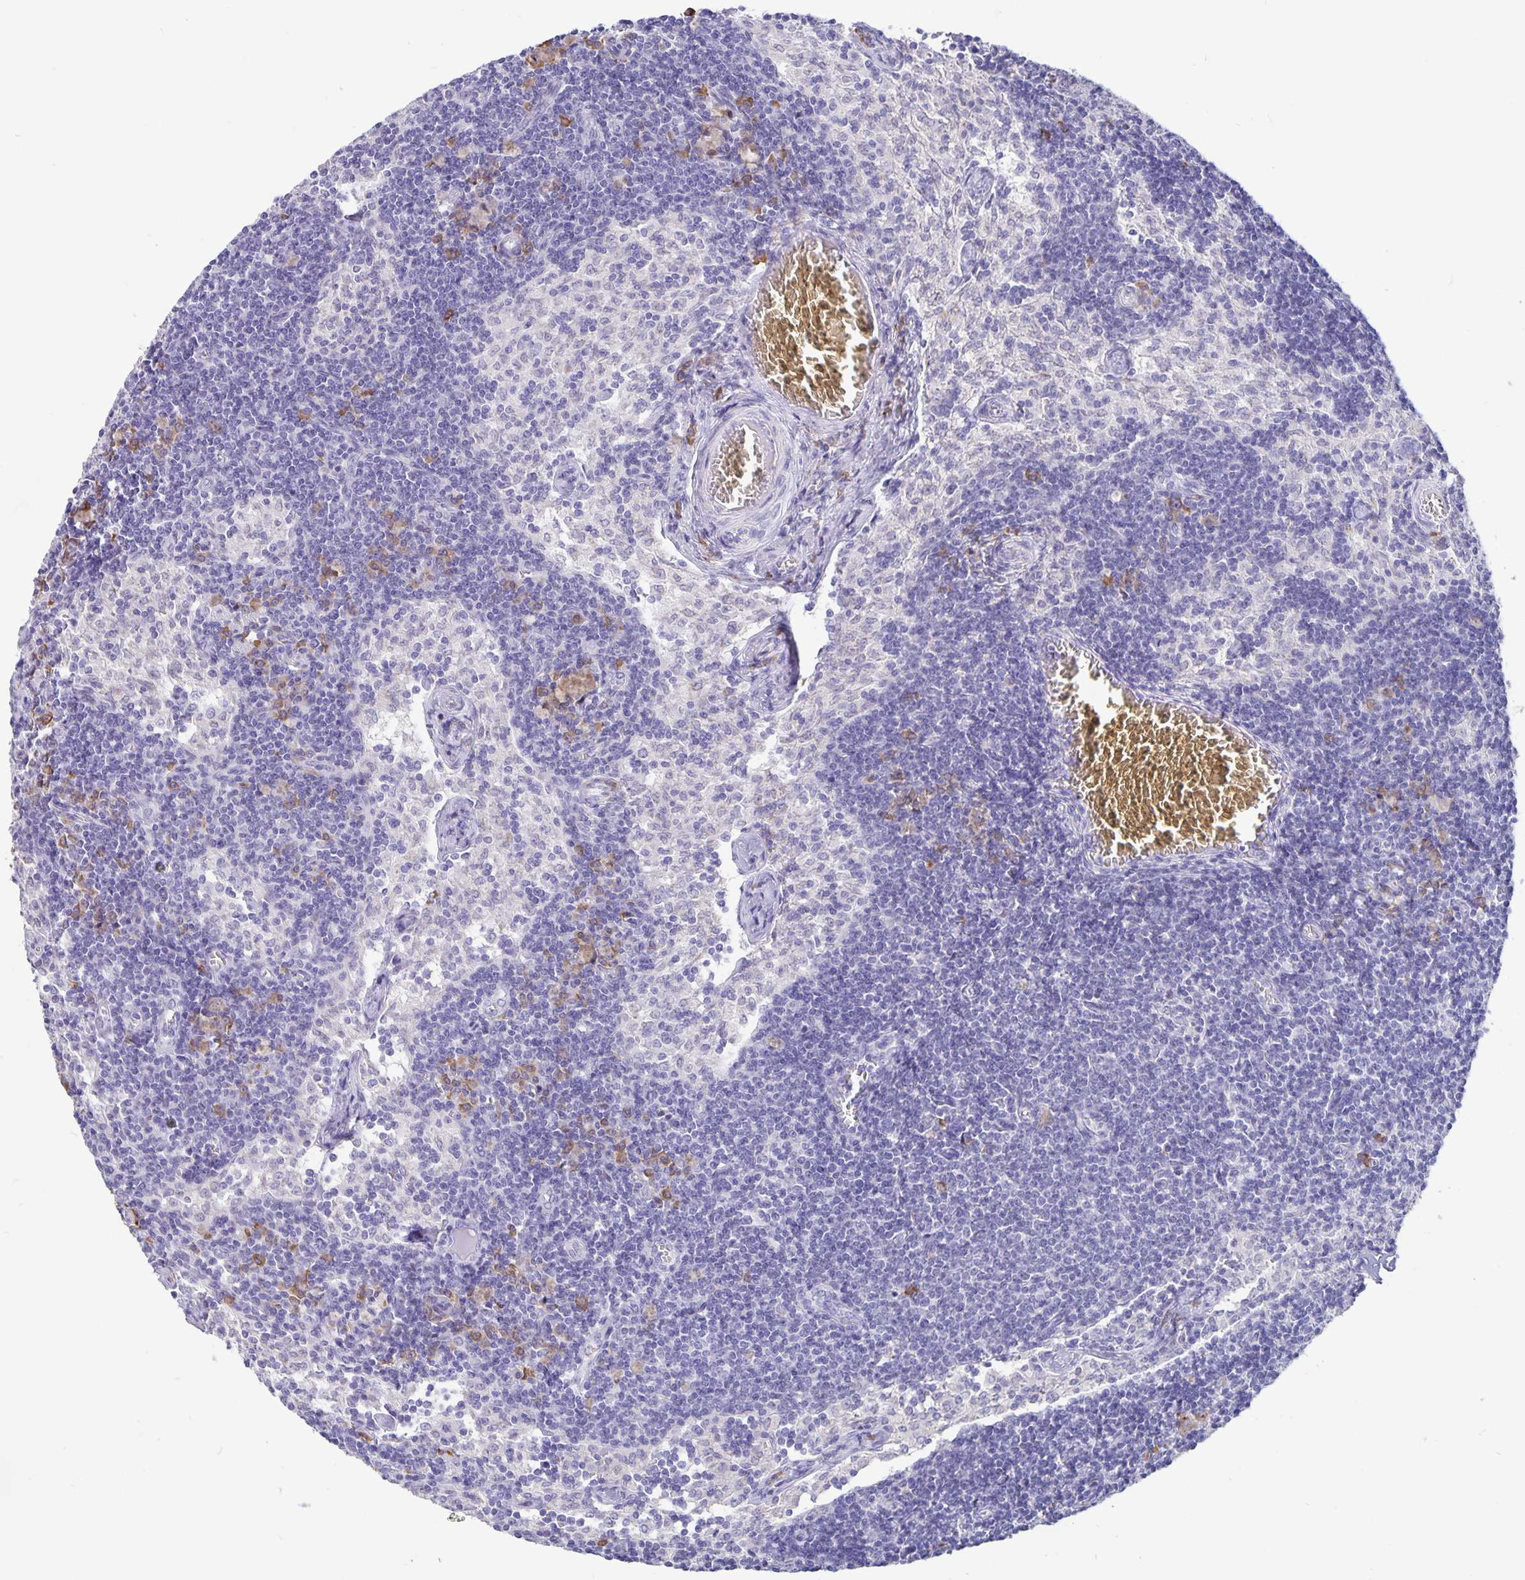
{"staining": {"intensity": "moderate", "quantity": "<25%", "location": "cytoplasmic/membranous"}, "tissue": "lymph node", "cell_type": "Non-germinal center cells", "image_type": "normal", "snomed": [{"axis": "morphology", "description": "Normal tissue, NOS"}, {"axis": "topography", "description": "Lymph node"}], "caption": "Immunohistochemistry (IHC) of unremarkable human lymph node displays low levels of moderate cytoplasmic/membranous staining in approximately <25% of non-germinal center cells. The protein of interest is stained brown, and the nuclei are stained in blue (DAB IHC with brightfield microscopy, high magnification).", "gene": "ERMN", "patient": {"sex": "female", "age": 31}}